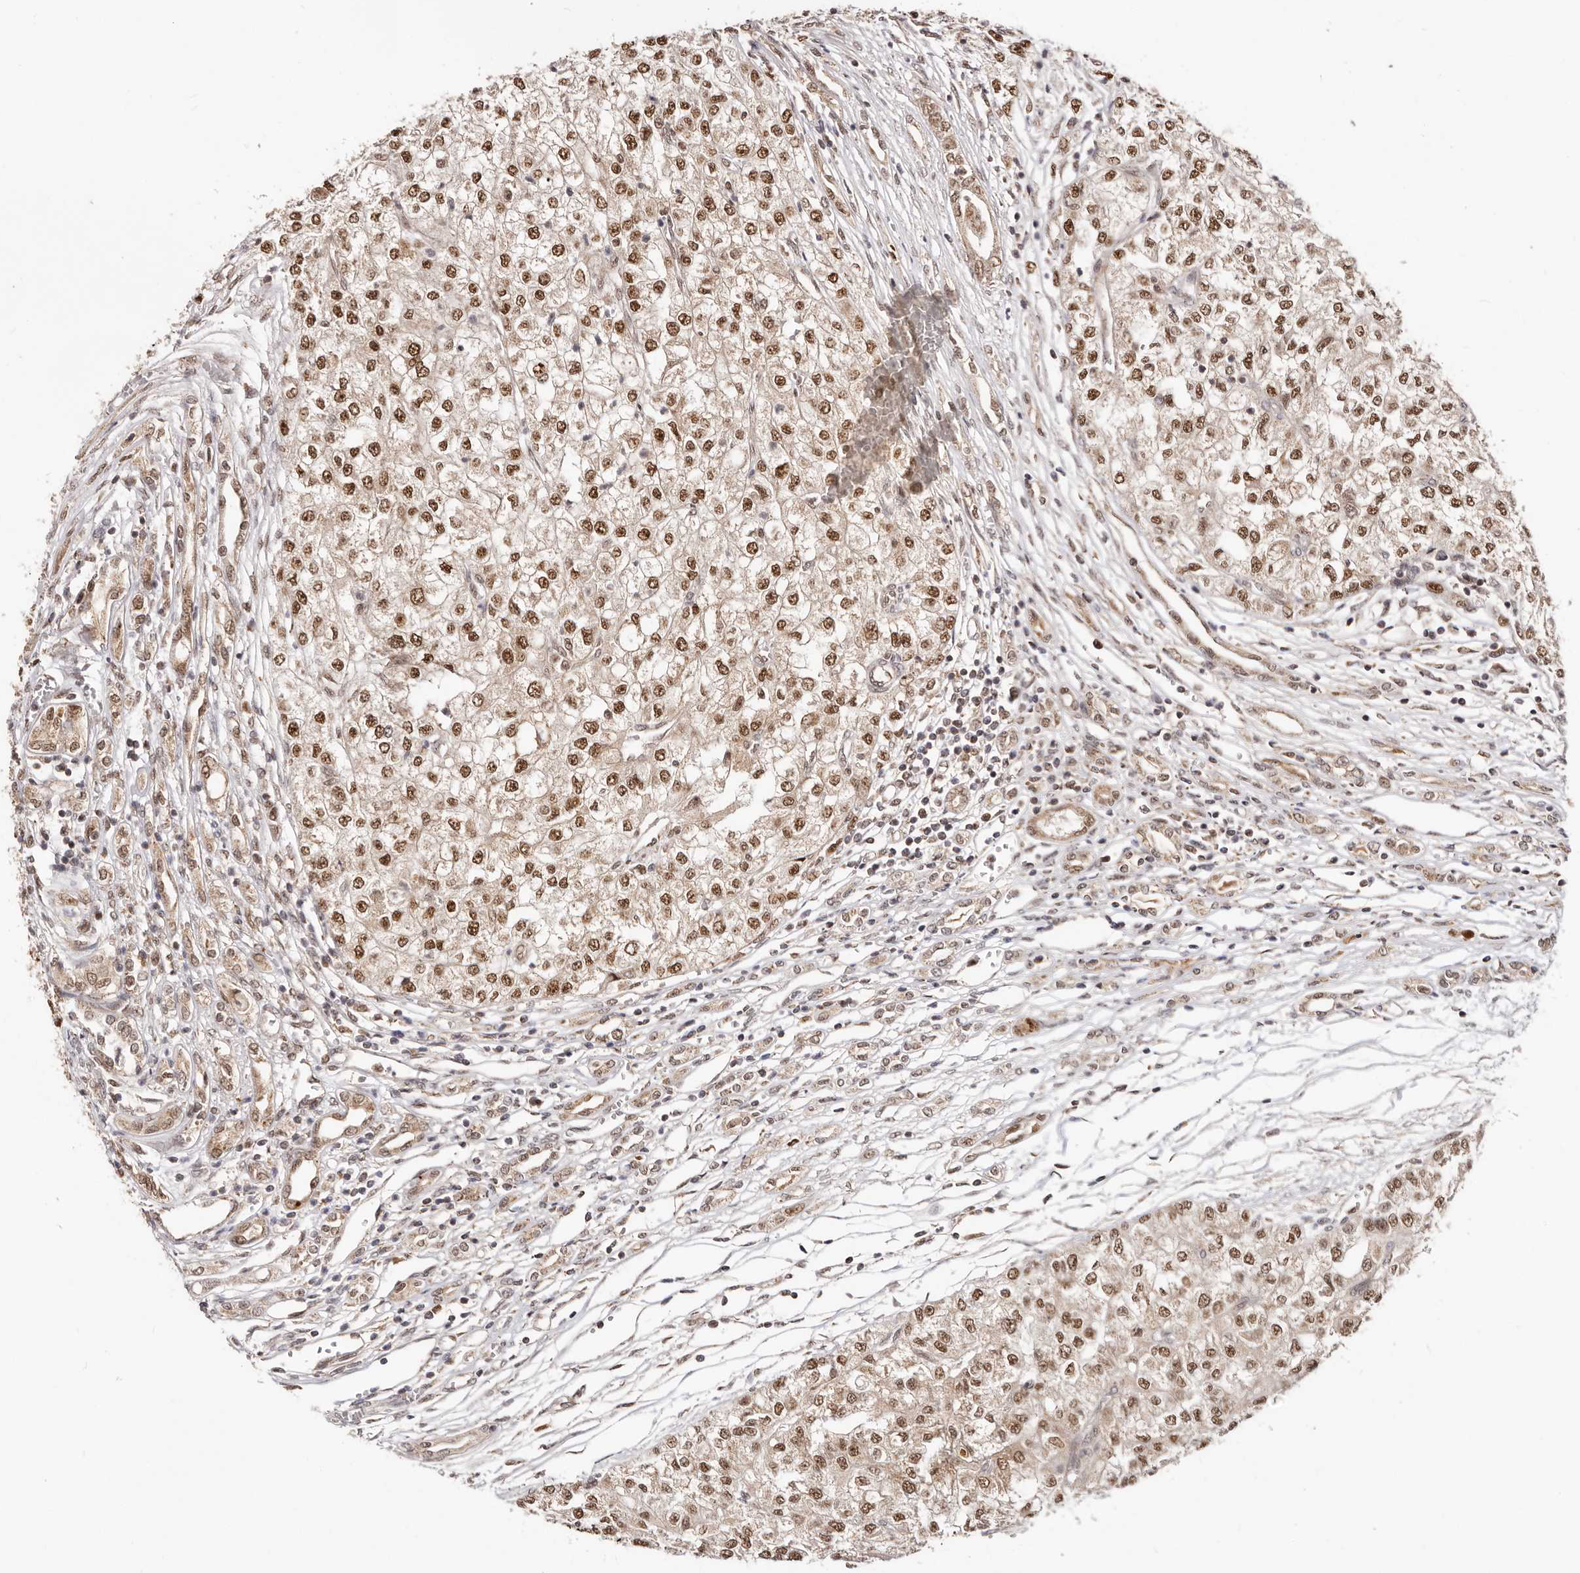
{"staining": {"intensity": "strong", "quantity": ">75%", "location": "nuclear"}, "tissue": "renal cancer", "cell_type": "Tumor cells", "image_type": "cancer", "snomed": [{"axis": "morphology", "description": "Adenocarcinoma, NOS"}, {"axis": "topography", "description": "Kidney"}], "caption": "Brown immunohistochemical staining in human renal cancer demonstrates strong nuclear staining in approximately >75% of tumor cells.", "gene": "SEC14L1", "patient": {"sex": "female", "age": 54}}